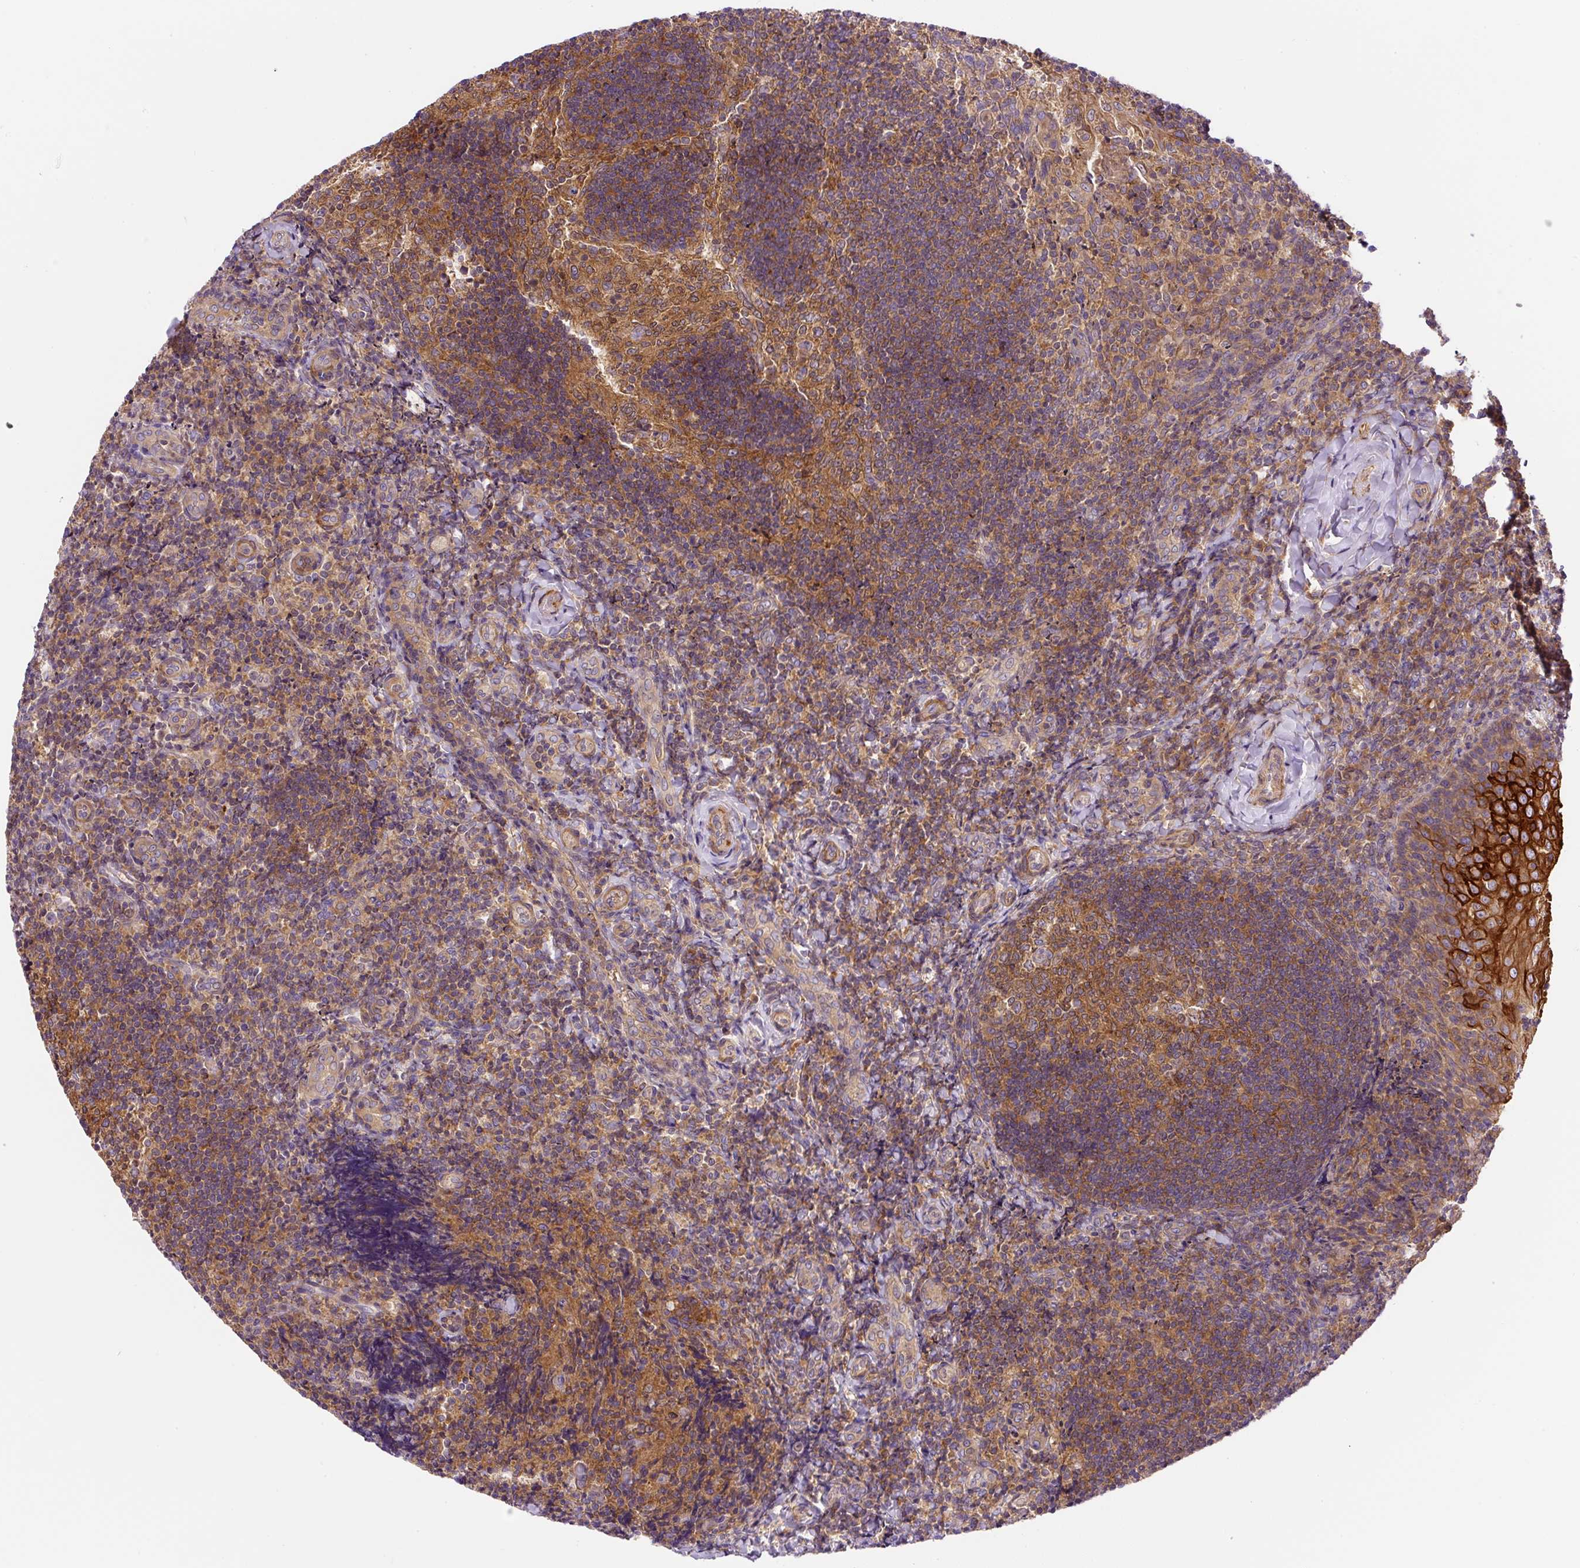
{"staining": {"intensity": "moderate", "quantity": ">75%", "location": "cytoplasmic/membranous"}, "tissue": "tonsil", "cell_type": "Germinal center cells", "image_type": "normal", "snomed": [{"axis": "morphology", "description": "Normal tissue, NOS"}, {"axis": "topography", "description": "Tonsil"}], "caption": "Immunohistochemical staining of unremarkable human tonsil displays moderate cytoplasmic/membranous protein positivity in about >75% of germinal center cells.", "gene": "CCDC28A", "patient": {"sex": "female", "age": 10}}